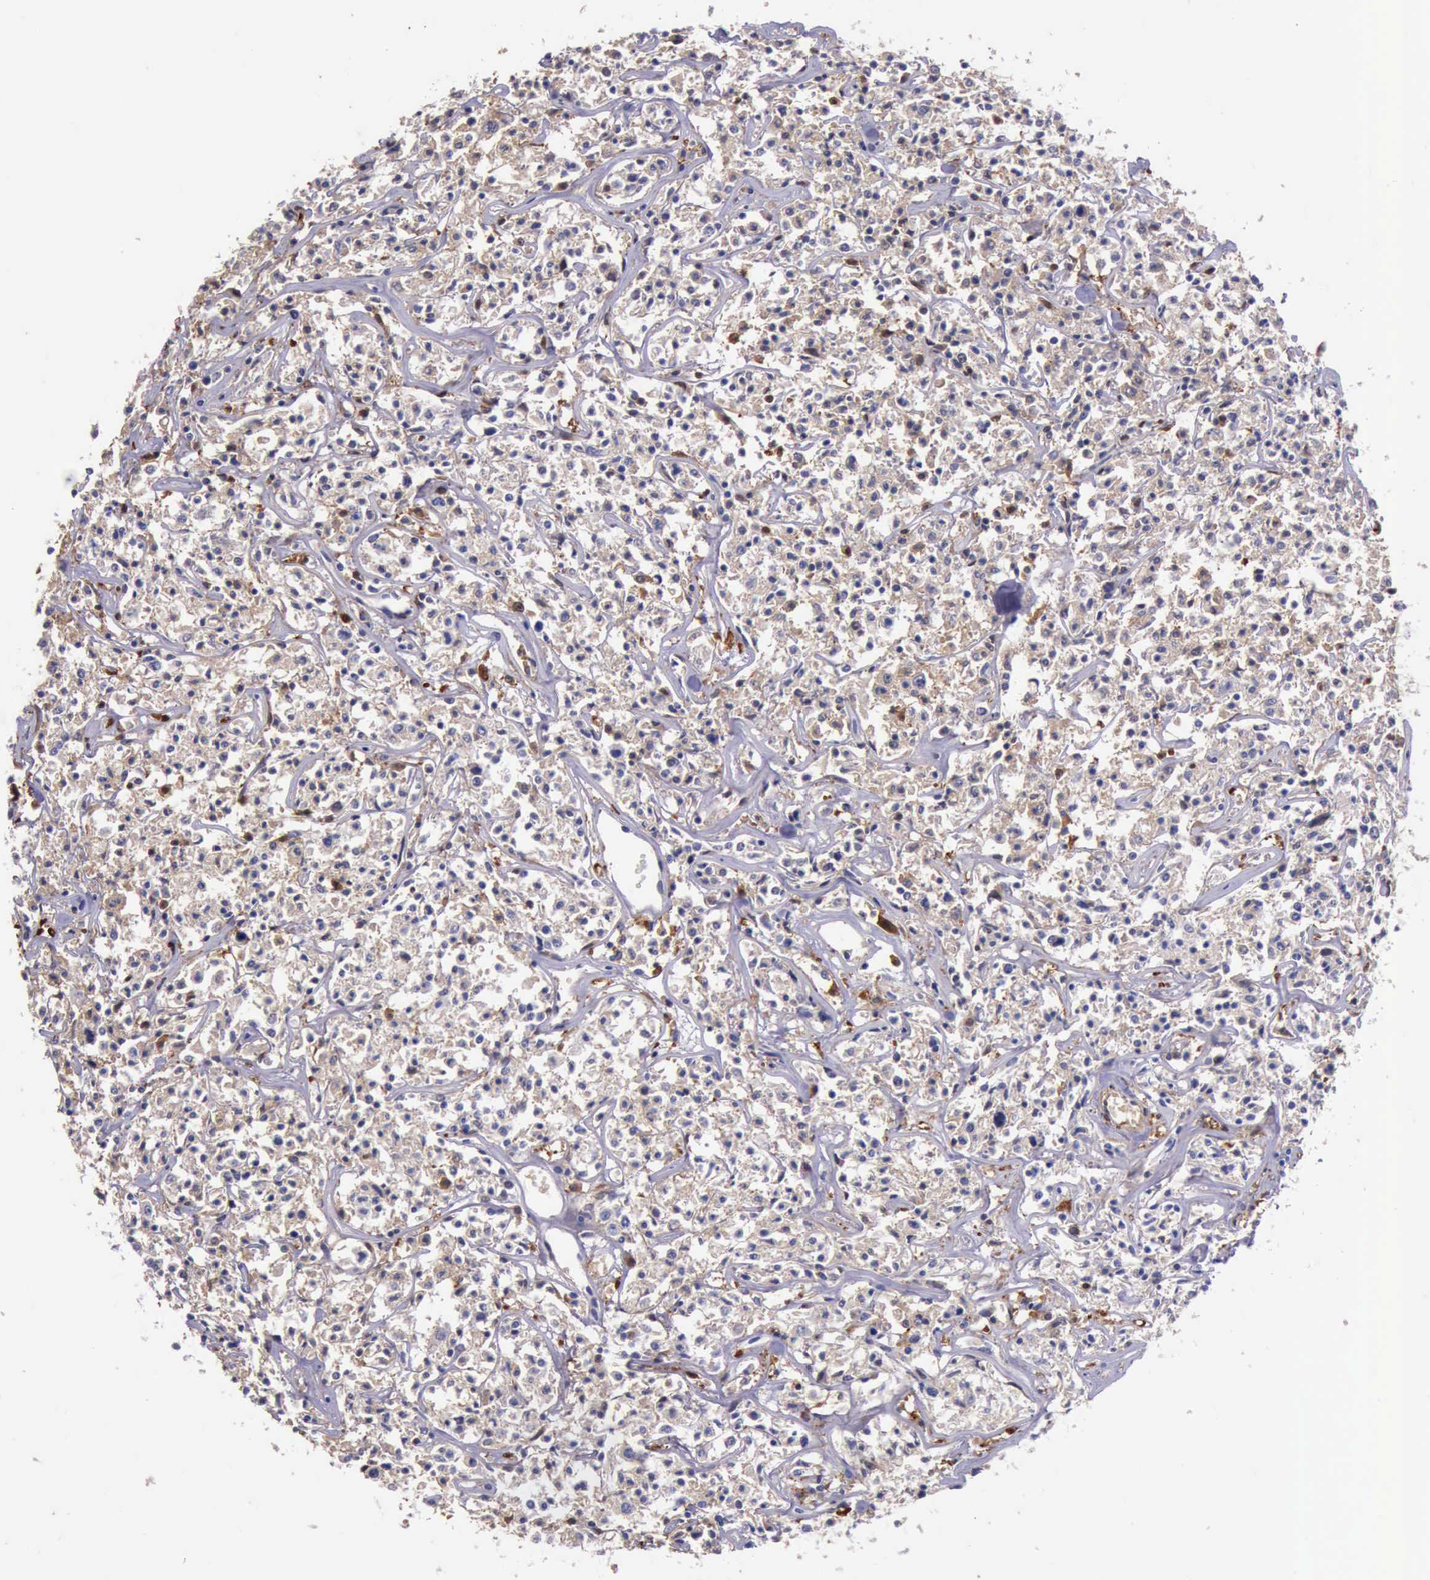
{"staining": {"intensity": "weak", "quantity": "<25%", "location": "cytoplasmic/membranous"}, "tissue": "lymphoma", "cell_type": "Tumor cells", "image_type": "cancer", "snomed": [{"axis": "morphology", "description": "Malignant lymphoma, non-Hodgkin's type, Low grade"}, {"axis": "topography", "description": "Small intestine"}], "caption": "This is an immunohistochemistry photomicrograph of lymphoma. There is no staining in tumor cells.", "gene": "TYMP", "patient": {"sex": "female", "age": 59}}